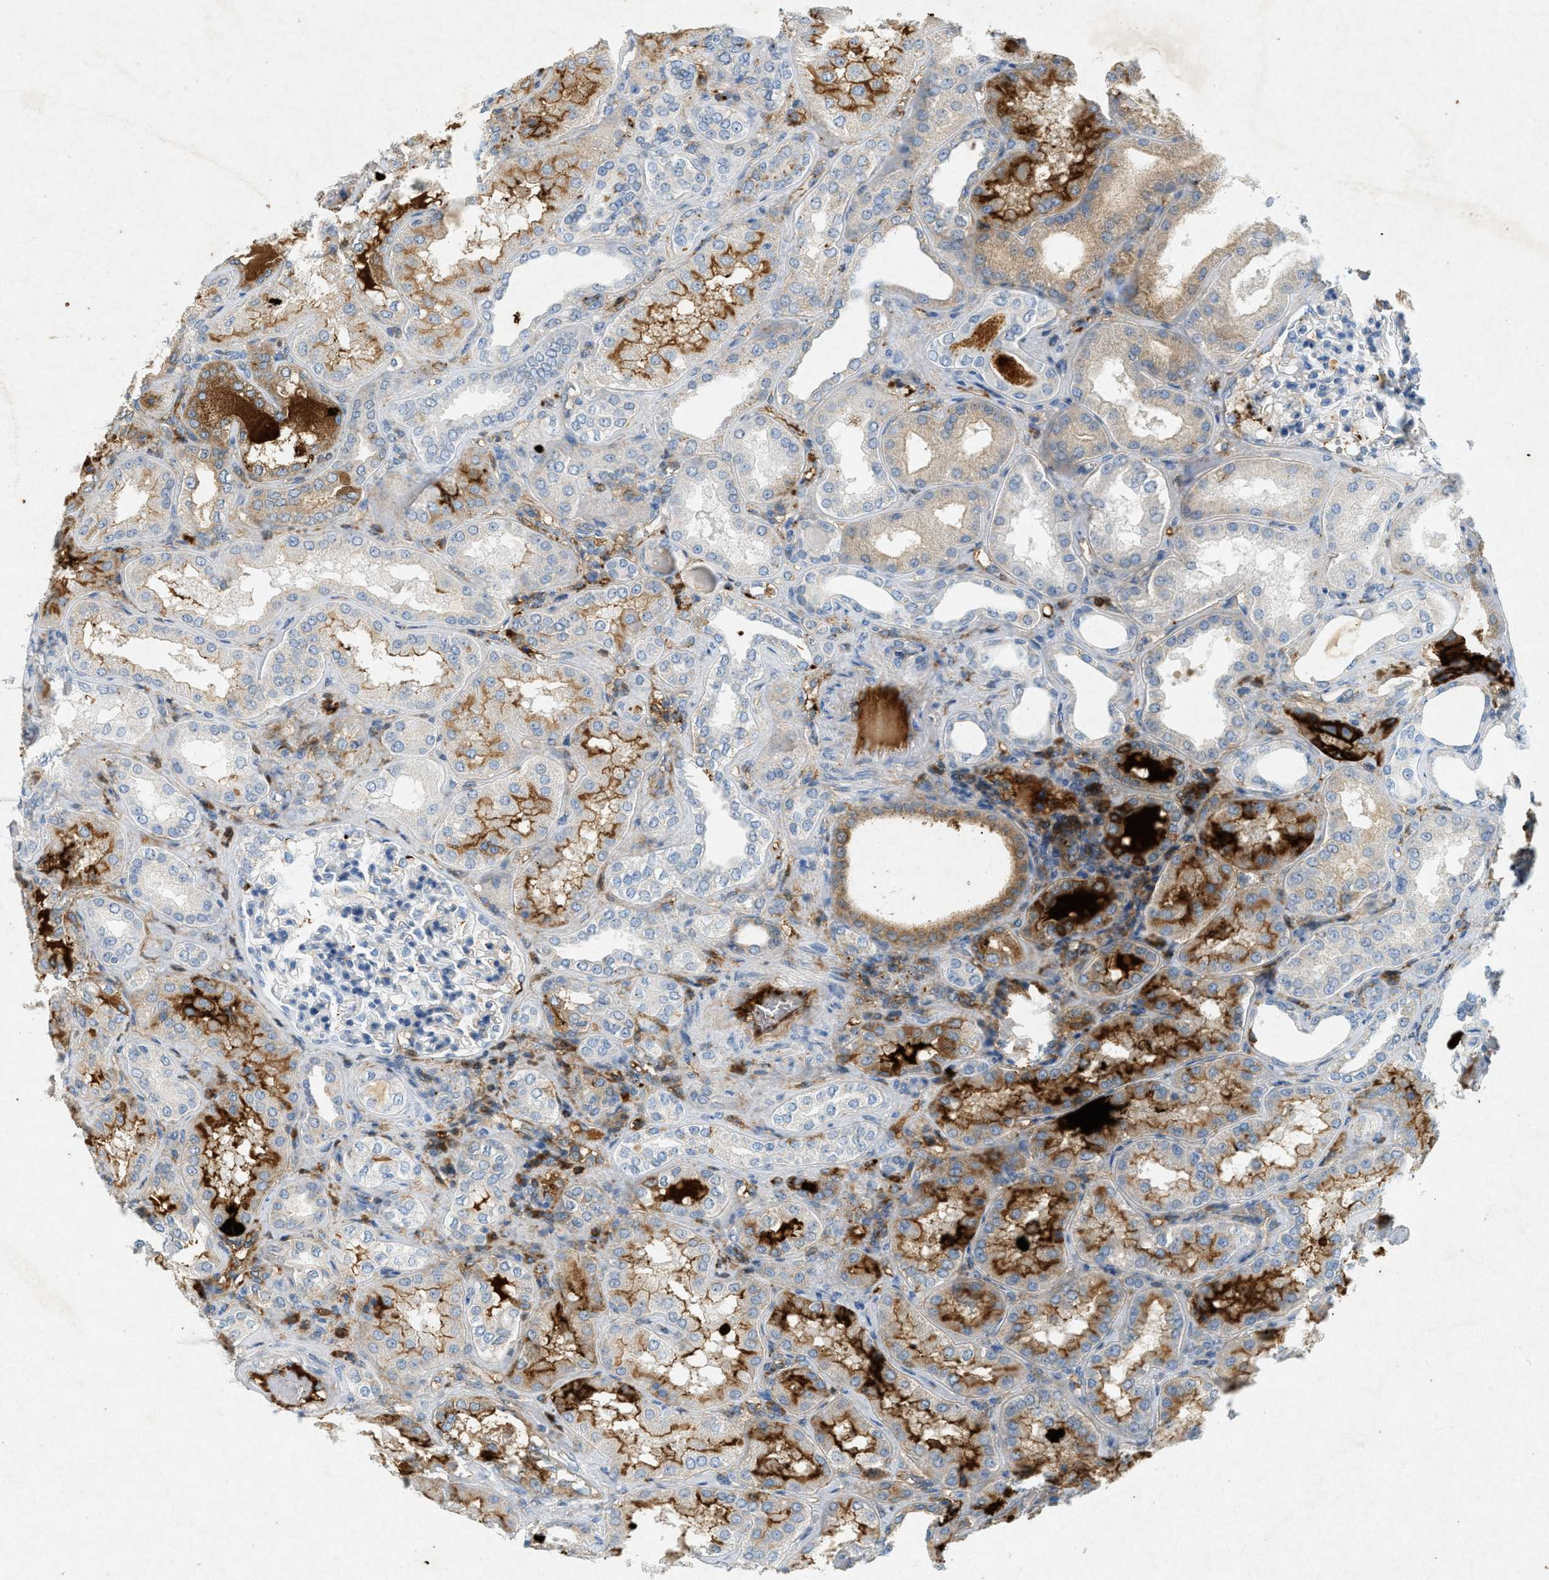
{"staining": {"intensity": "moderate", "quantity": "25%-75%", "location": "cytoplasmic/membranous"}, "tissue": "kidney", "cell_type": "Cells in glomeruli", "image_type": "normal", "snomed": [{"axis": "morphology", "description": "Normal tissue, NOS"}, {"axis": "topography", "description": "Kidney"}], "caption": "The micrograph exhibits staining of normal kidney, revealing moderate cytoplasmic/membranous protein expression (brown color) within cells in glomeruli. Nuclei are stained in blue.", "gene": "F2", "patient": {"sex": "female", "age": 56}}